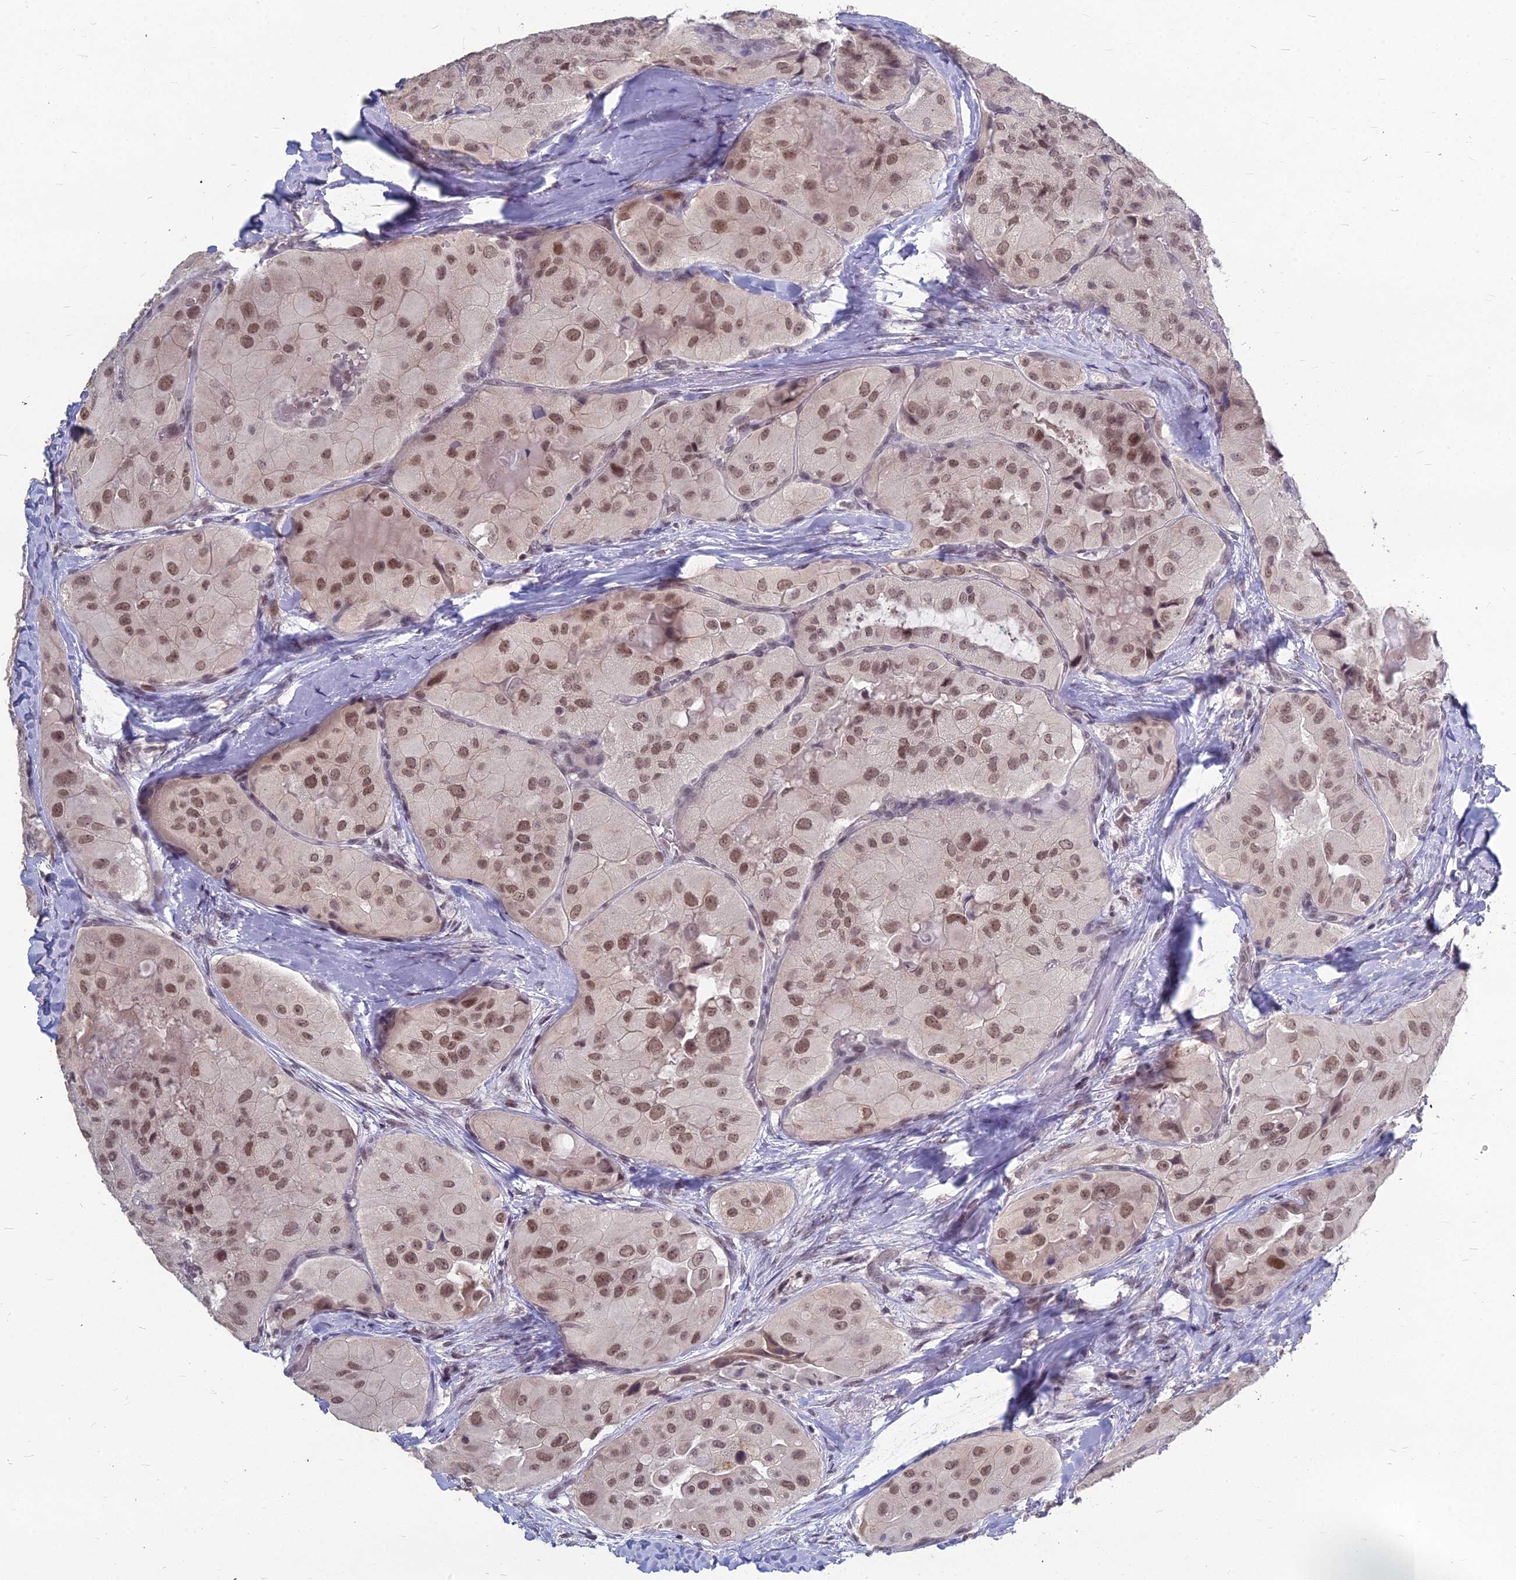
{"staining": {"intensity": "moderate", "quantity": ">75%", "location": "nuclear"}, "tissue": "thyroid cancer", "cell_type": "Tumor cells", "image_type": "cancer", "snomed": [{"axis": "morphology", "description": "Normal tissue, NOS"}, {"axis": "morphology", "description": "Papillary adenocarcinoma, NOS"}, {"axis": "topography", "description": "Thyroid gland"}], "caption": "Protein analysis of thyroid cancer tissue demonstrates moderate nuclear staining in approximately >75% of tumor cells.", "gene": "KAT7", "patient": {"sex": "female", "age": 59}}